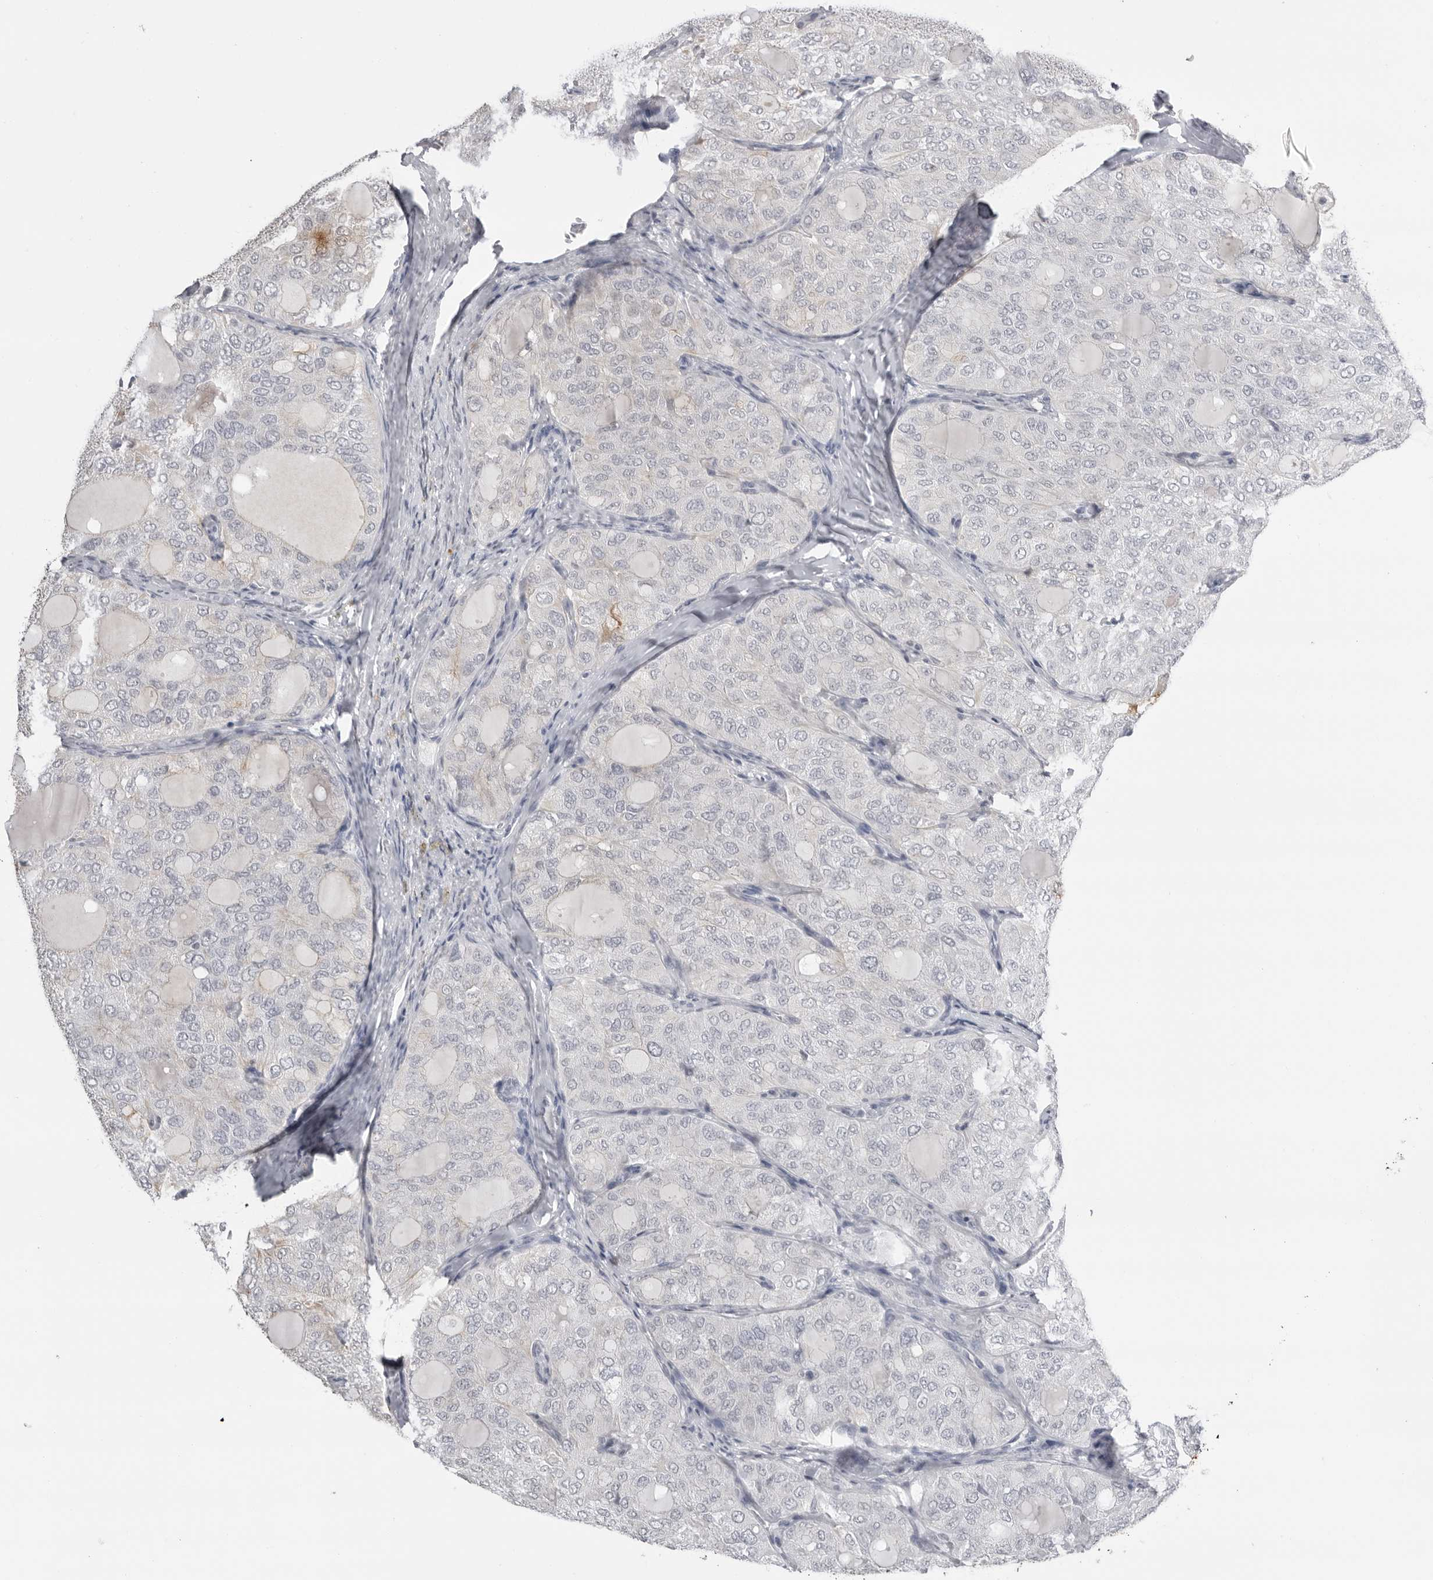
{"staining": {"intensity": "negative", "quantity": "none", "location": "none"}, "tissue": "thyroid cancer", "cell_type": "Tumor cells", "image_type": "cancer", "snomed": [{"axis": "morphology", "description": "Follicular adenoma carcinoma, NOS"}, {"axis": "topography", "description": "Thyroid gland"}], "caption": "IHC image of human thyroid cancer (follicular adenoma carcinoma) stained for a protein (brown), which reveals no staining in tumor cells.", "gene": "SERPINF2", "patient": {"sex": "male", "age": 75}}